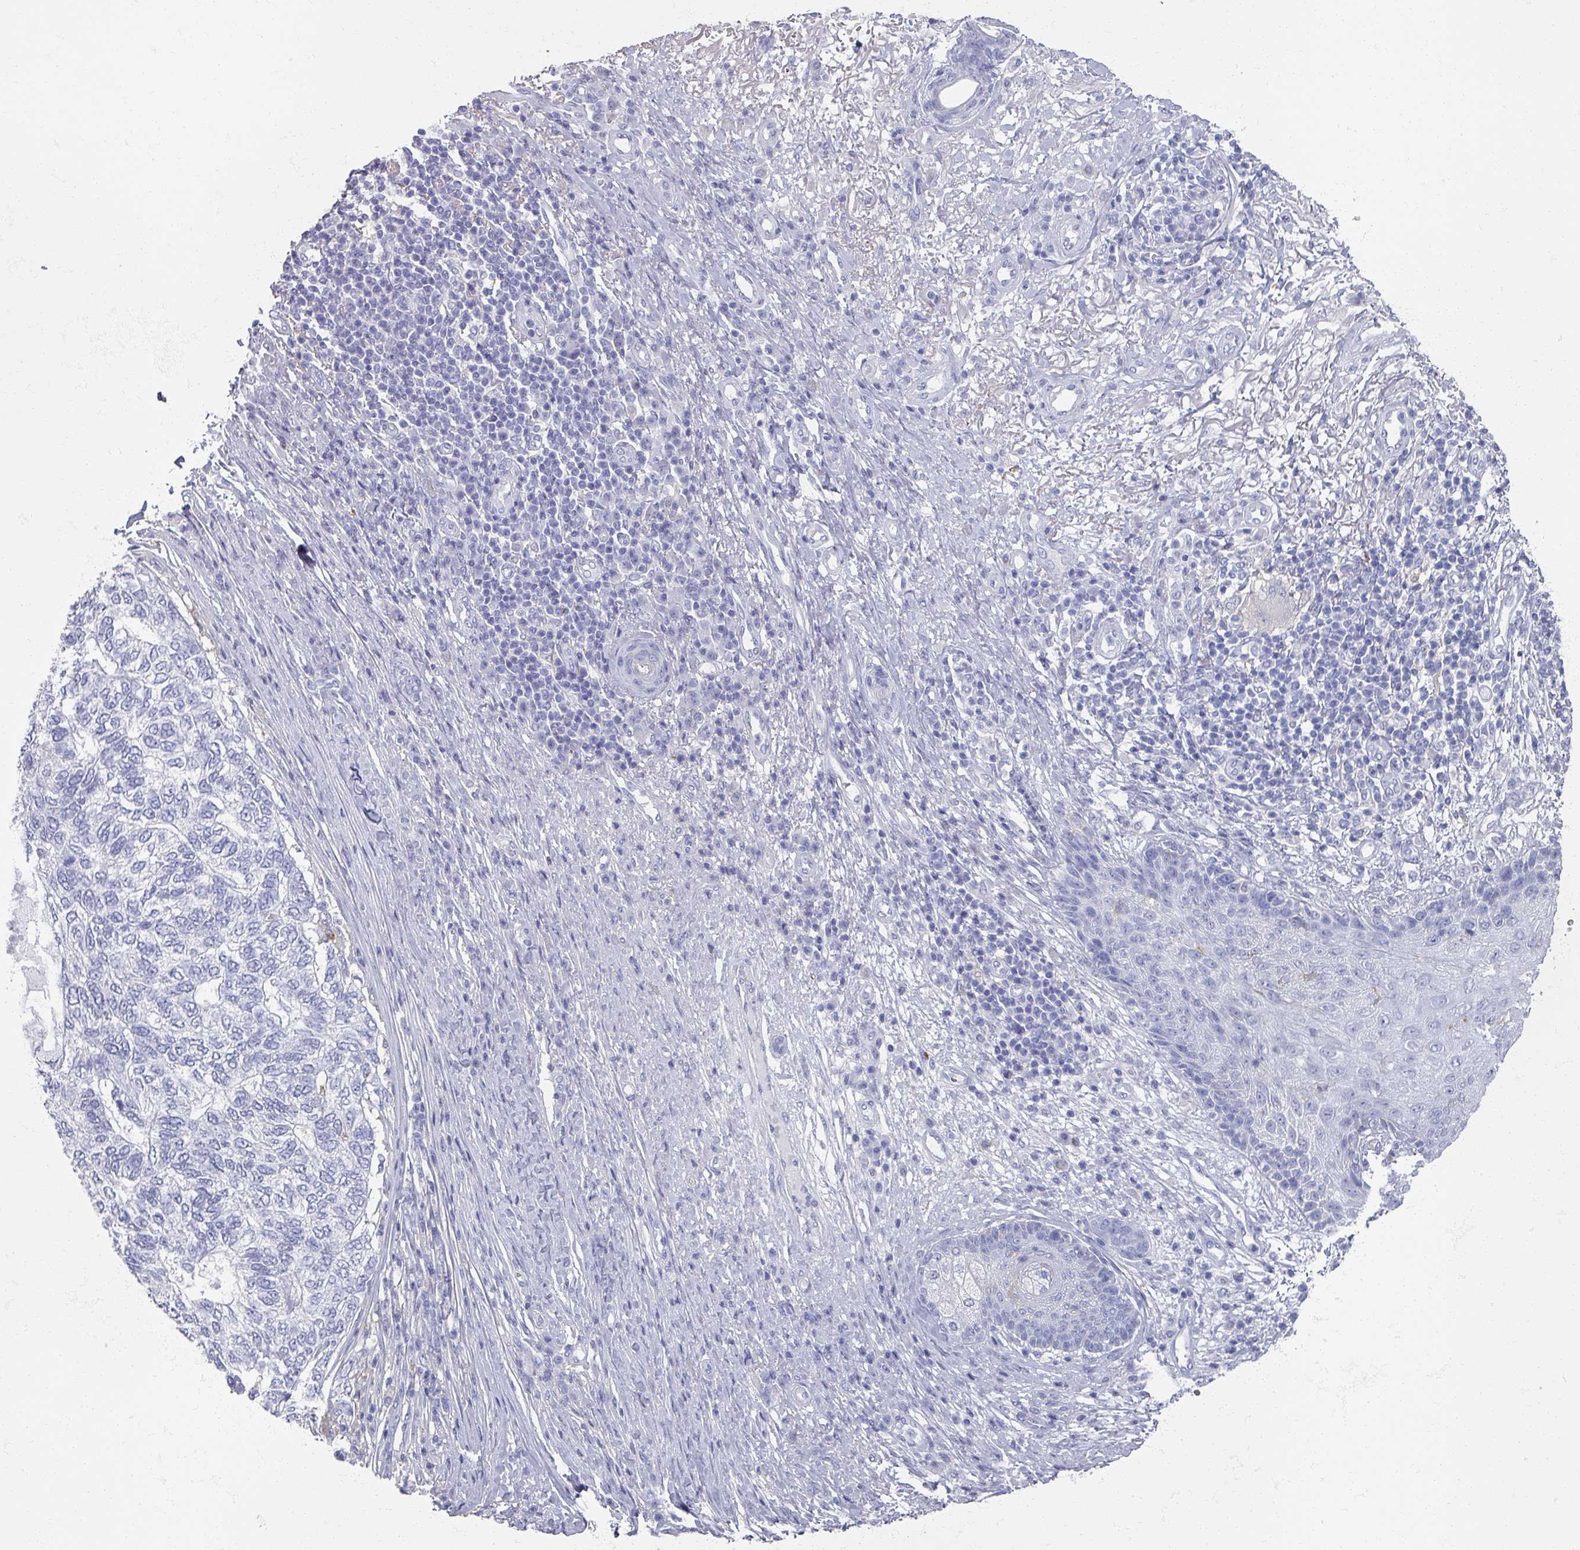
{"staining": {"intensity": "negative", "quantity": "none", "location": "none"}, "tissue": "skin cancer", "cell_type": "Tumor cells", "image_type": "cancer", "snomed": [{"axis": "morphology", "description": "Basal cell carcinoma"}, {"axis": "topography", "description": "Skin"}], "caption": "Tumor cells show no significant positivity in skin cancer.", "gene": "OMG", "patient": {"sex": "female", "age": 65}}